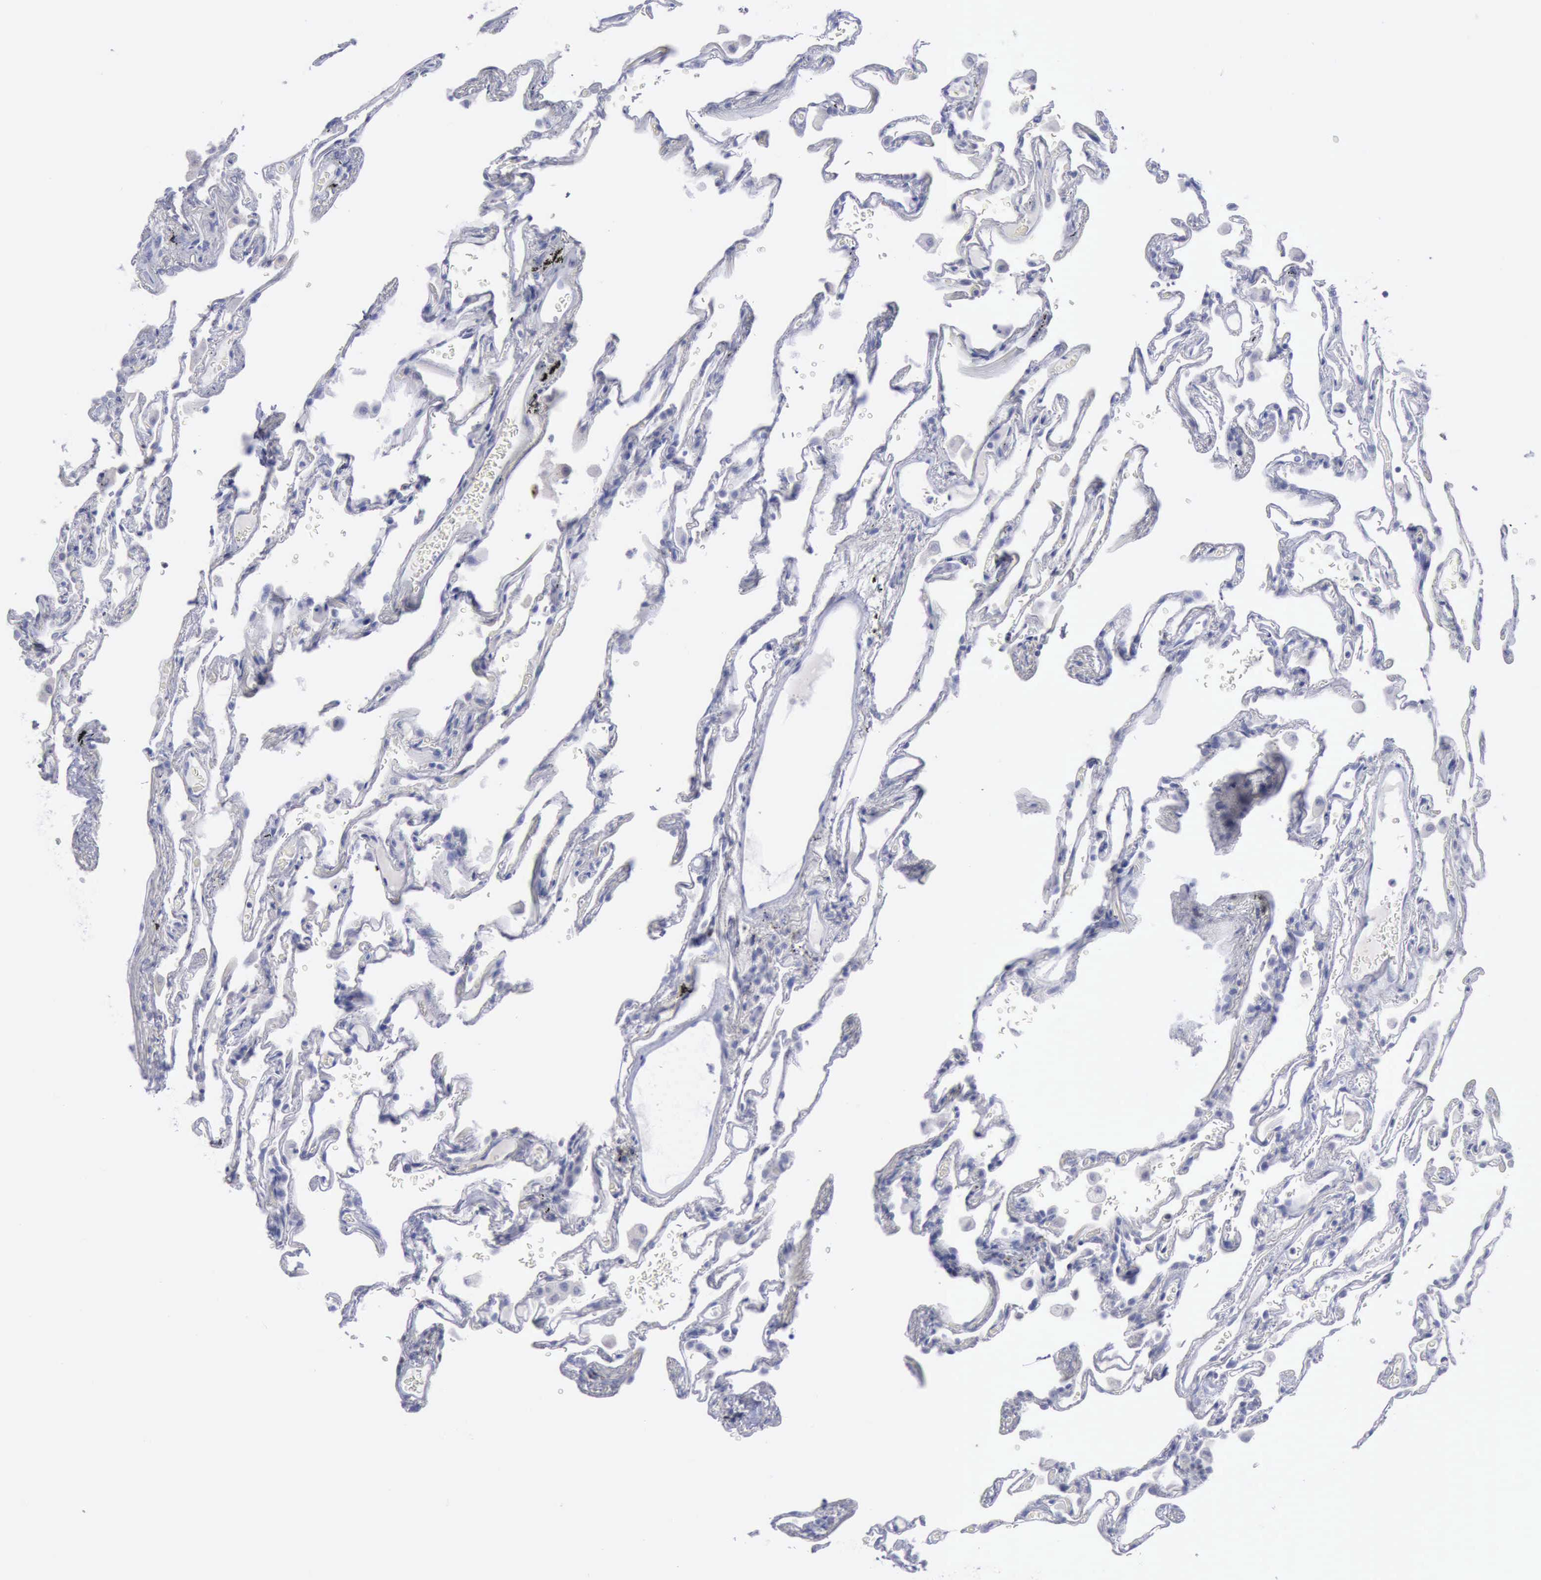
{"staining": {"intensity": "negative", "quantity": "none", "location": "none"}, "tissue": "lung", "cell_type": "Alveolar cells", "image_type": "normal", "snomed": [{"axis": "morphology", "description": "Normal tissue, NOS"}, {"axis": "morphology", "description": "Inflammation, NOS"}, {"axis": "topography", "description": "Lung"}], "caption": "The immunohistochemistry (IHC) micrograph has no significant expression in alveolar cells of lung. The staining was performed using DAB (3,3'-diaminobenzidine) to visualize the protein expression in brown, while the nuclei were stained in blue with hematoxylin (Magnification: 20x).", "gene": "SATB2", "patient": {"sex": "male", "age": 69}}